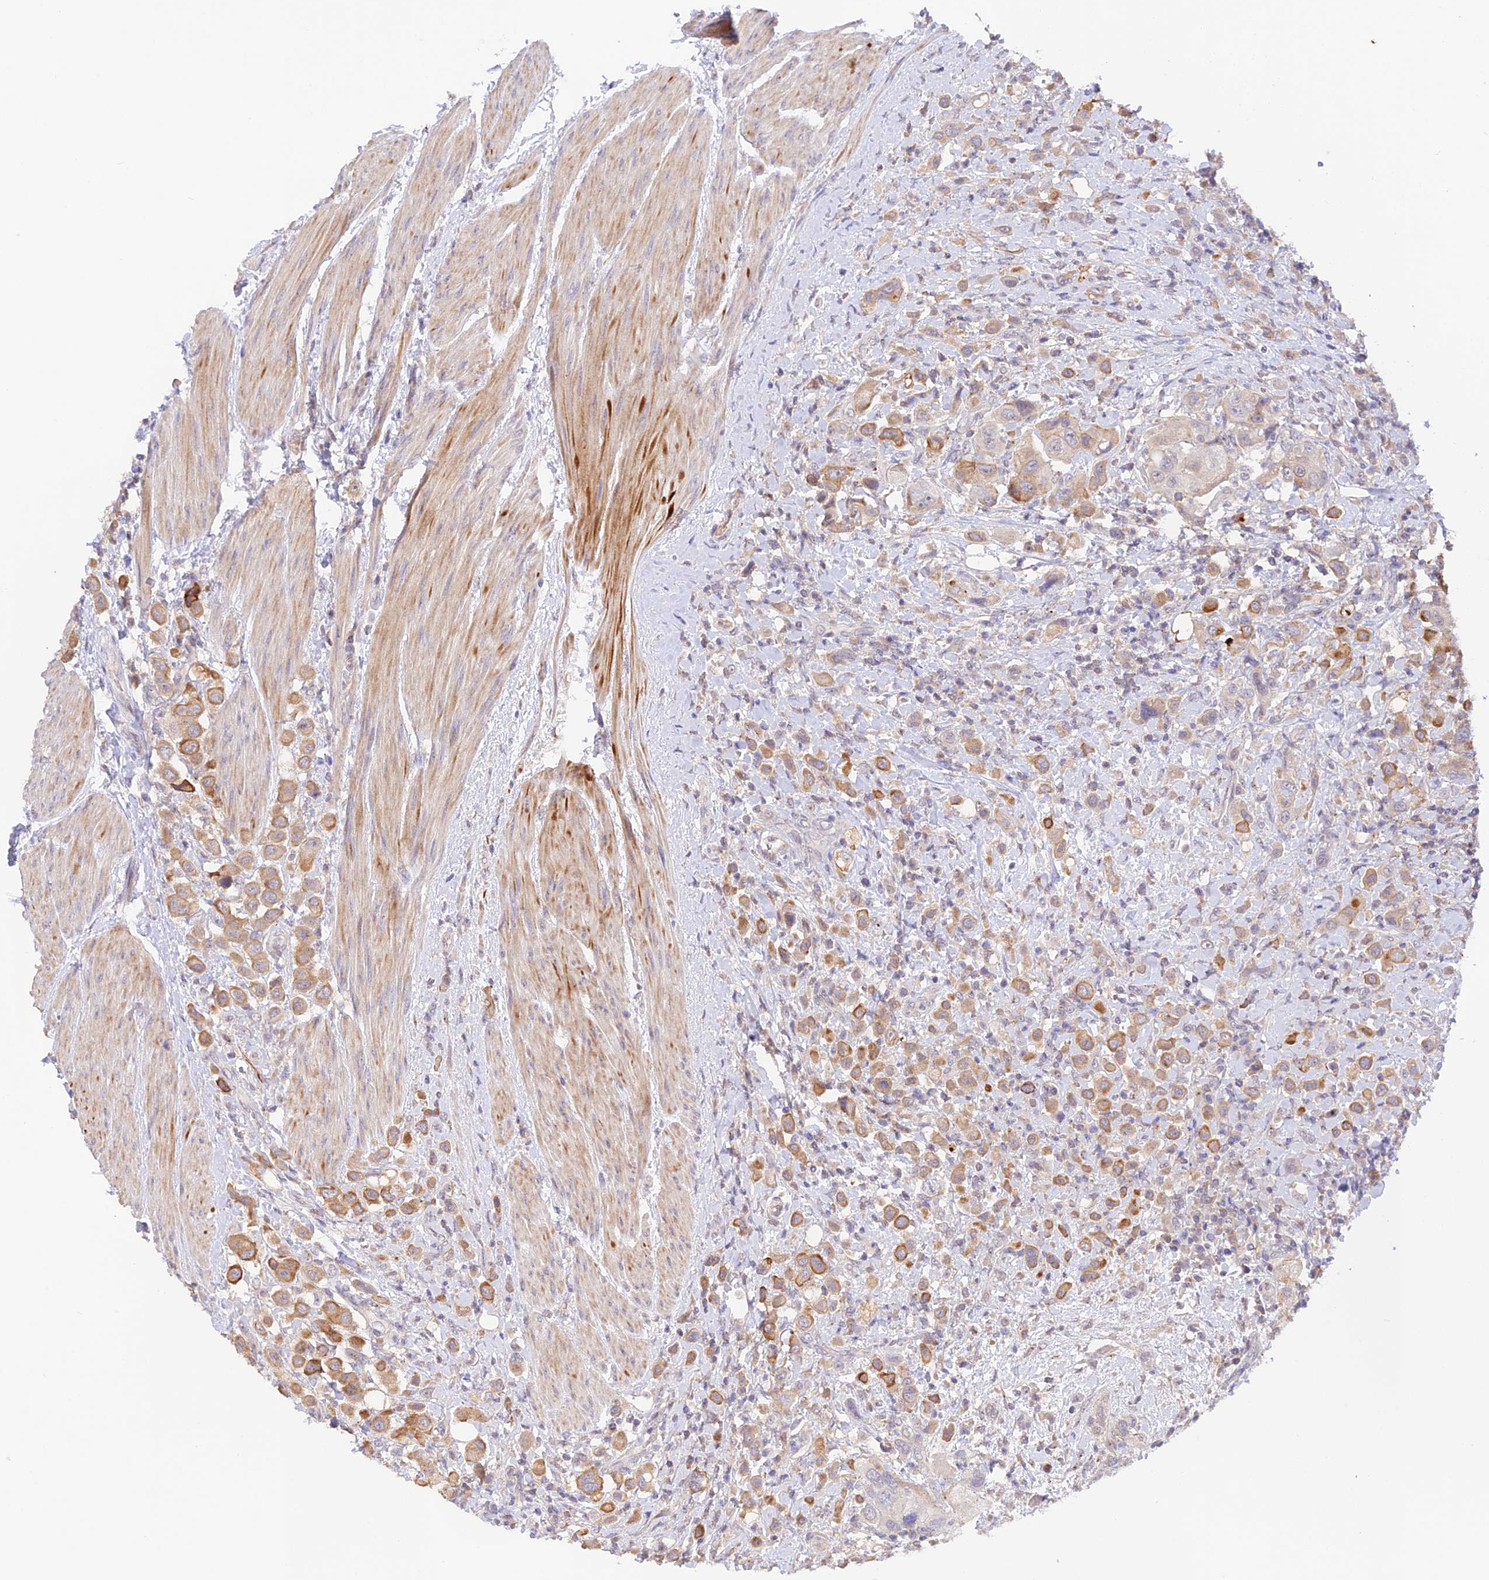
{"staining": {"intensity": "moderate", "quantity": ">75%", "location": "cytoplasmic/membranous"}, "tissue": "urothelial cancer", "cell_type": "Tumor cells", "image_type": "cancer", "snomed": [{"axis": "morphology", "description": "Urothelial carcinoma, High grade"}, {"axis": "topography", "description": "Urinary bladder"}], "caption": "Immunohistochemistry (IHC) (DAB (3,3'-diaminobenzidine)) staining of human urothelial carcinoma (high-grade) demonstrates moderate cytoplasmic/membranous protein expression in approximately >75% of tumor cells.", "gene": "CAMSAP3", "patient": {"sex": "male", "age": 50}}